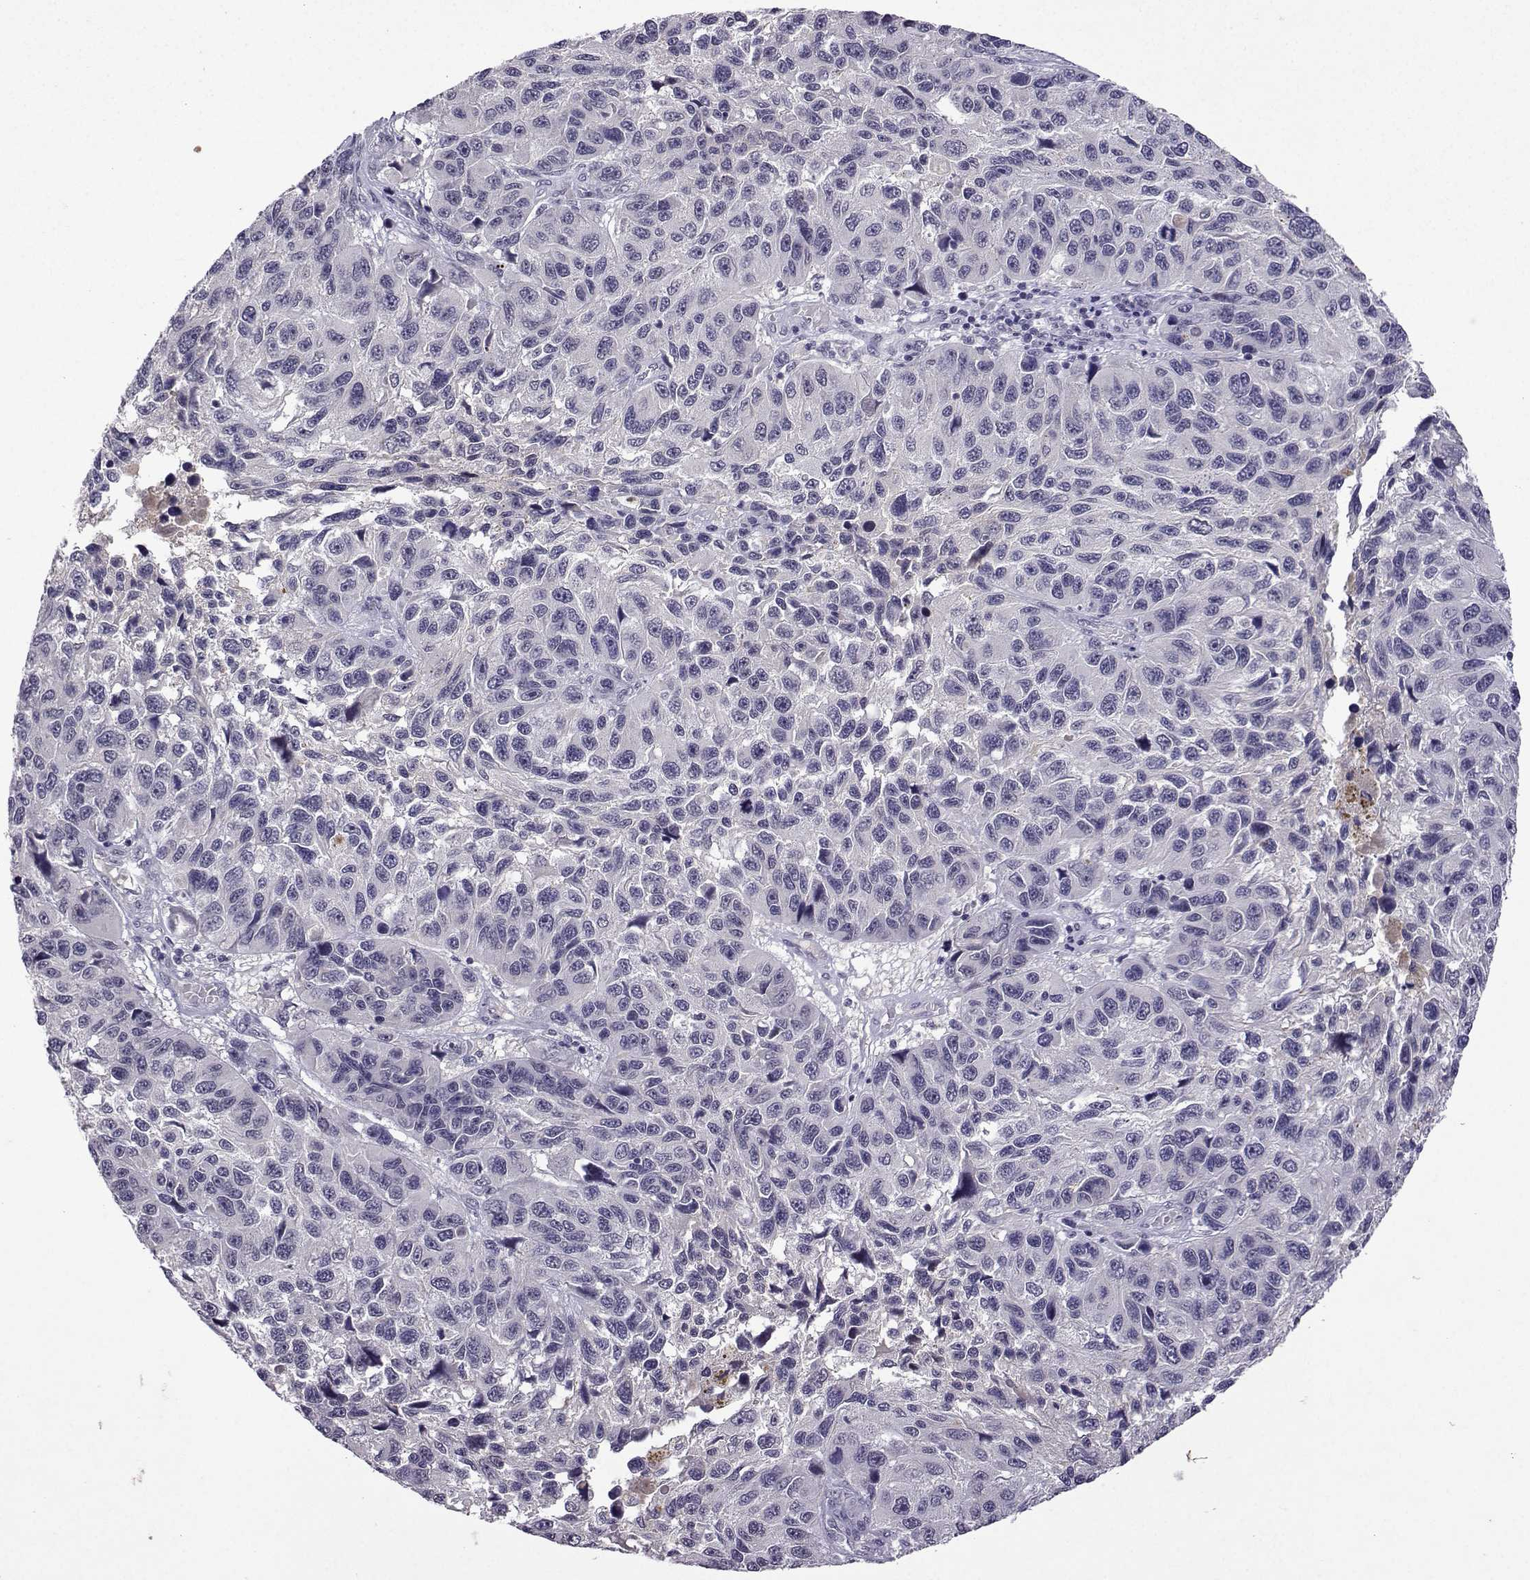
{"staining": {"intensity": "negative", "quantity": "none", "location": "none"}, "tissue": "melanoma", "cell_type": "Tumor cells", "image_type": "cancer", "snomed": [{"axis": "morphology", "description": "Malignant melanoma, NOS"}, {"axis": "topography", "description": "Skin"}], "caption": "A micrograph of human melanoma is negative for staining in tumor cells.", "gene": "CCL28", "patient": {"sex": "male", "age": 53}}